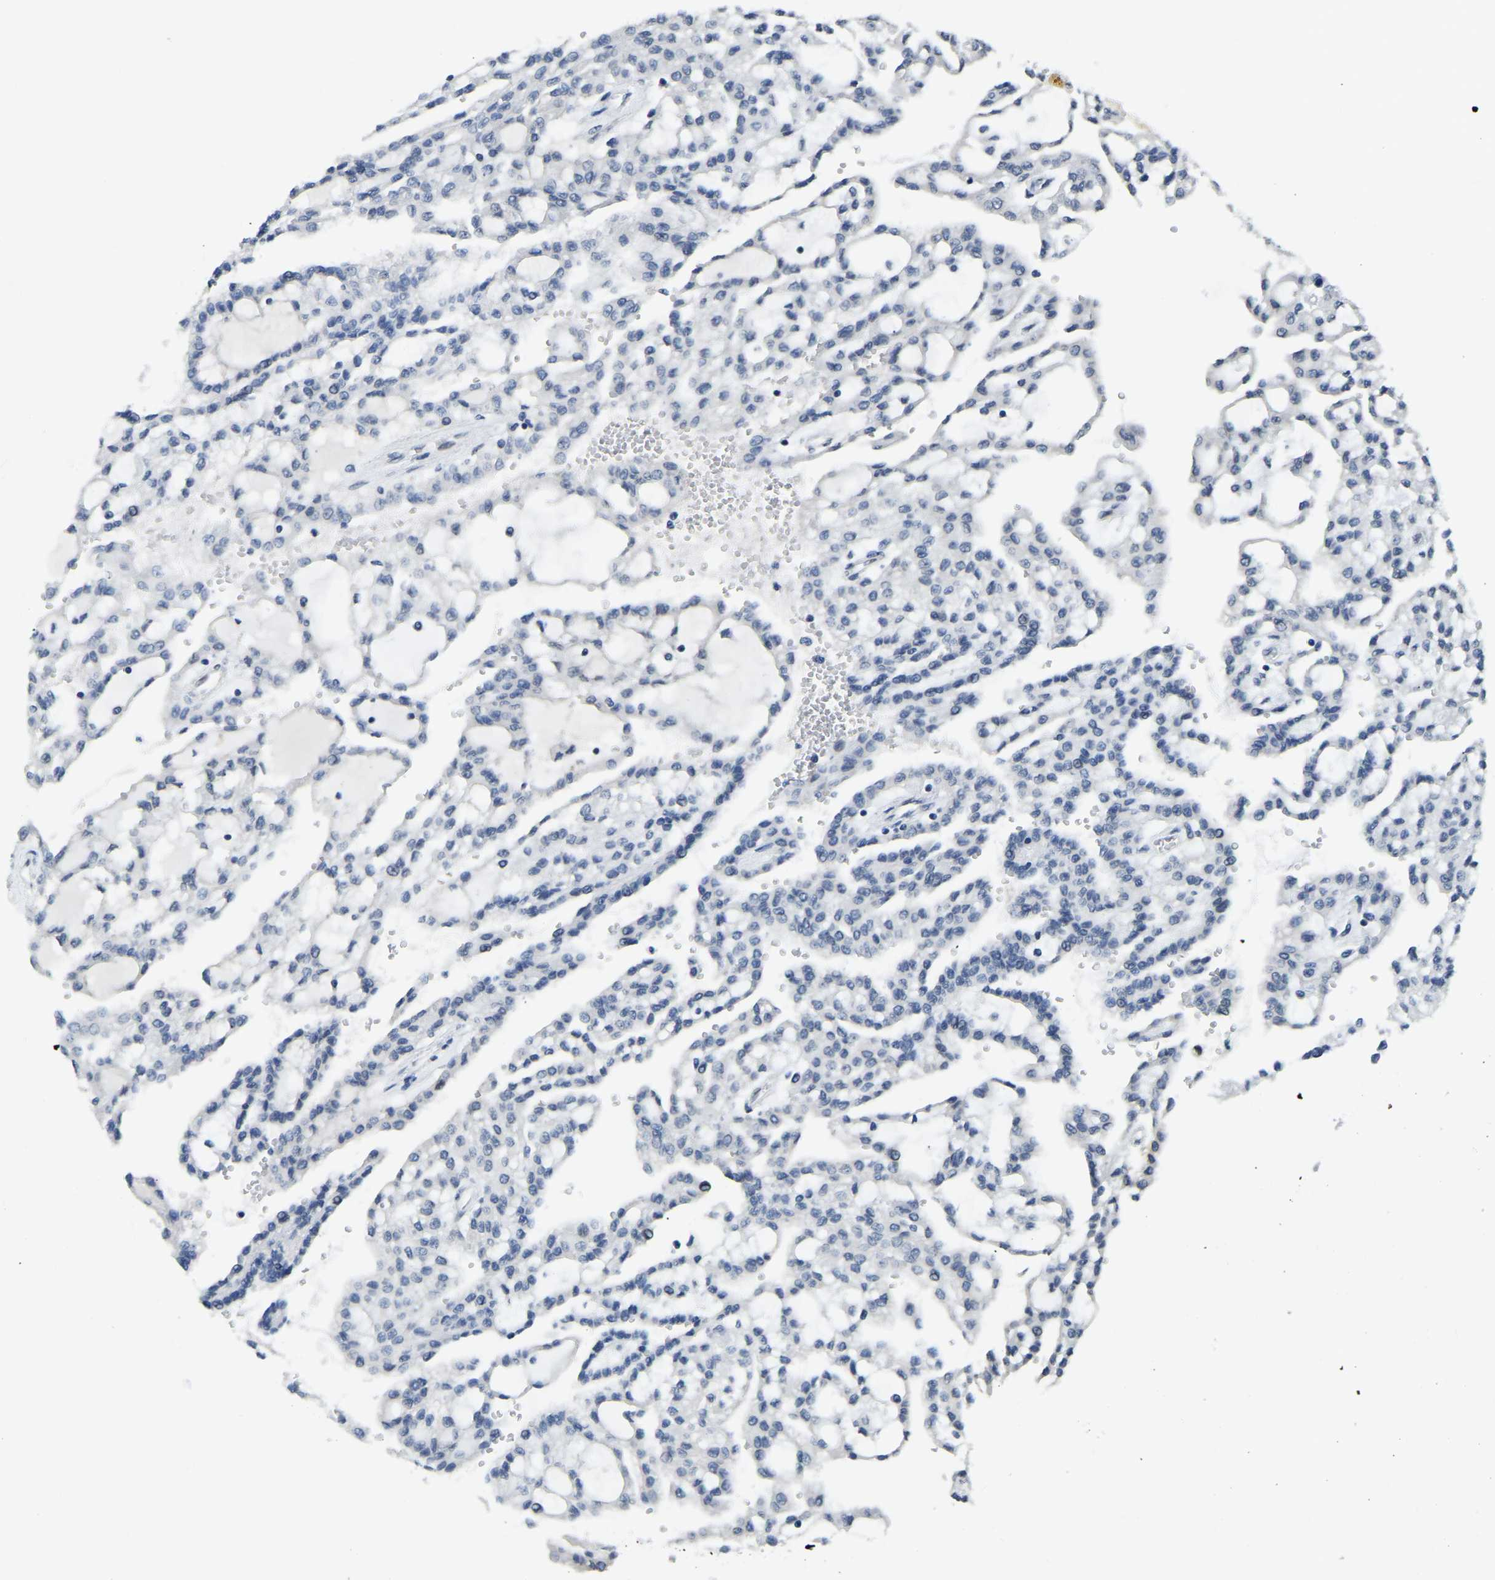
{"staining": {"intensity": "negative", "quantity": "none", "location": "none"}, "tissue": "renal cancer", "cell_type": "Tumor cells", "image_type": "cancer", "snomed": [{"axis": "morphology", "description": "Adenocarcinoma, NOS"}, {"axis": "topography", "description": "Kidney"}], "caption": "Immunohistochemistry (IHC) of human renal cancer shows no expression in tumor cells.", "gene": "RANBP2", "patient": {"sex": "male", "age": 63}}